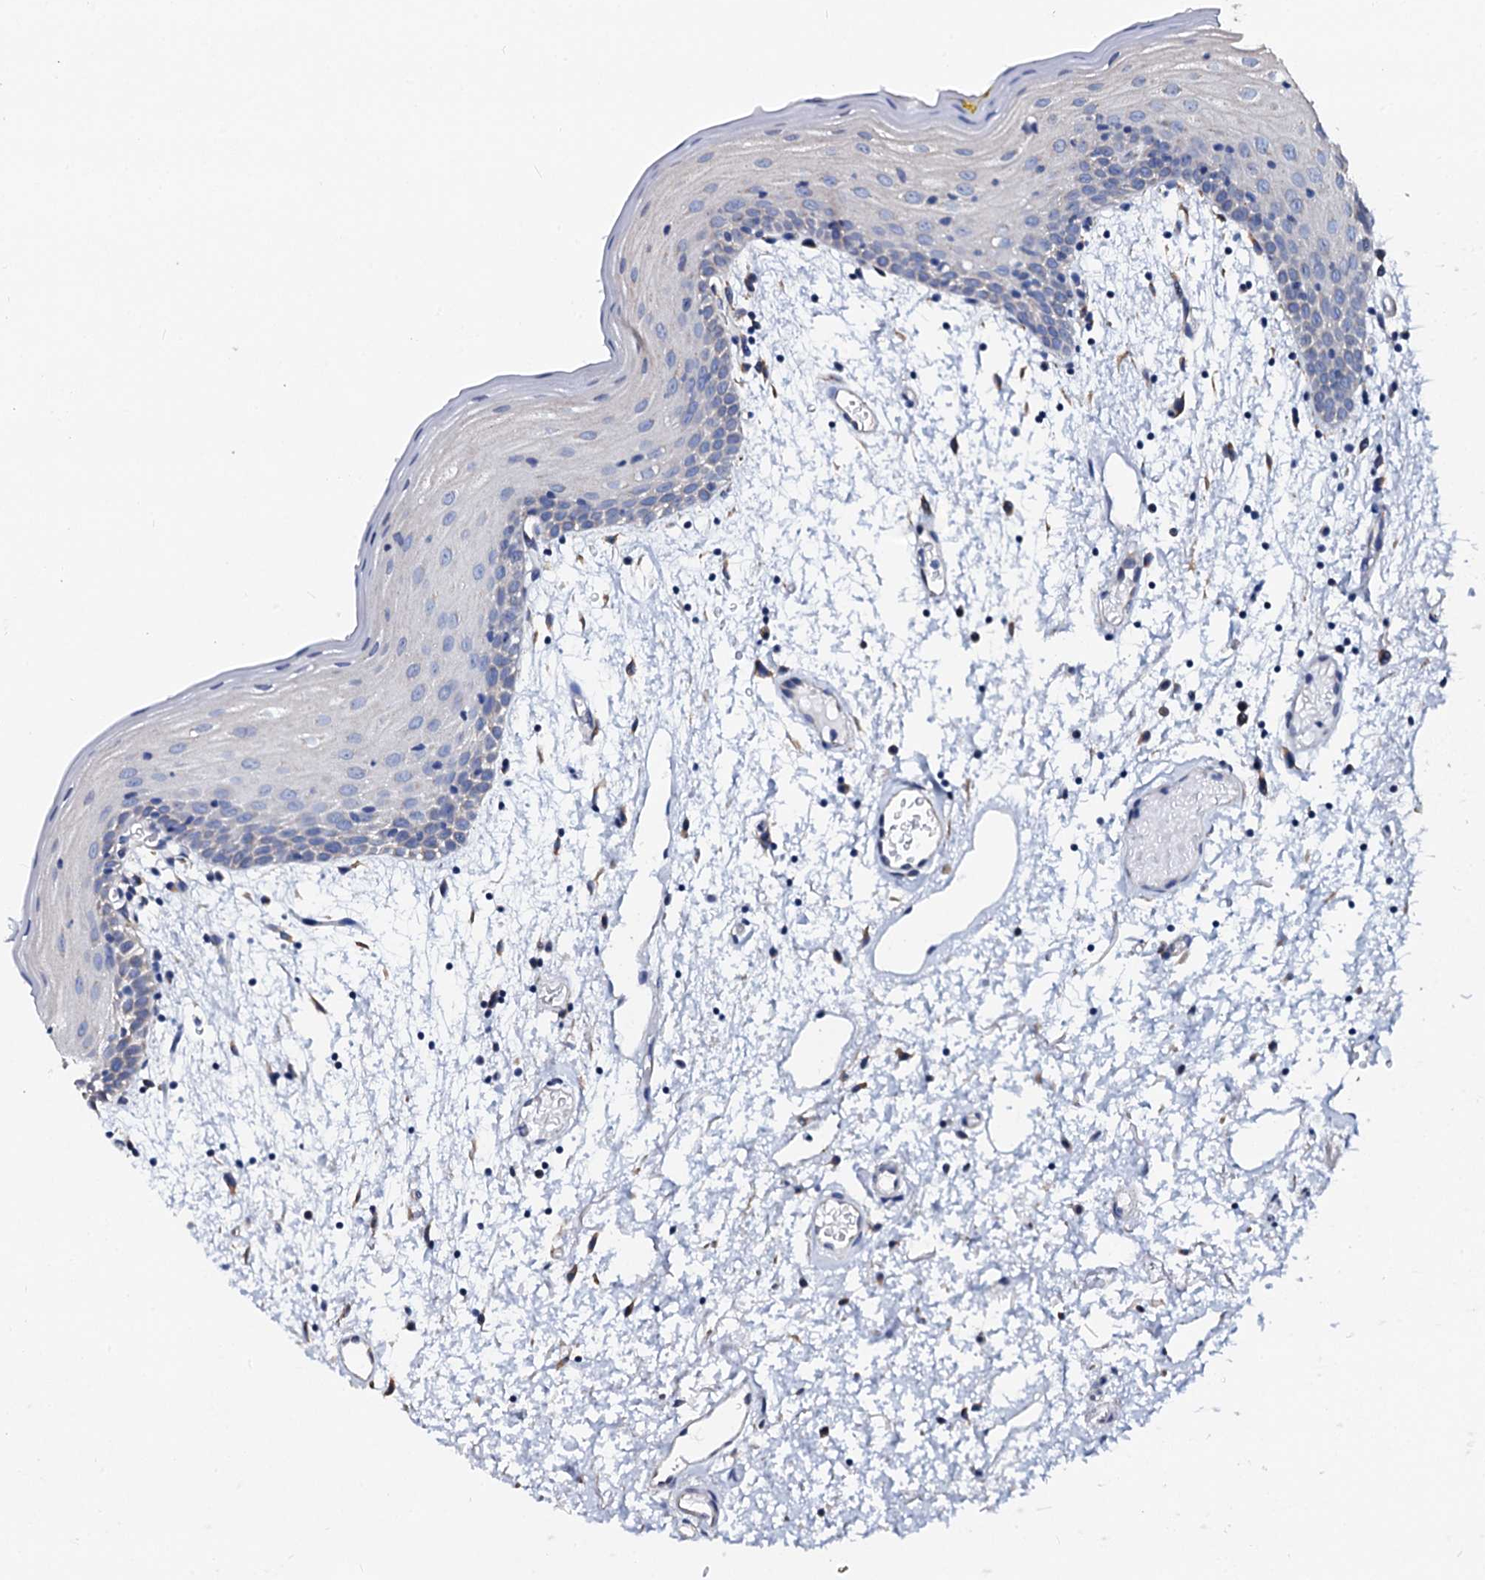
{"staining": {"intensity": "negative", "quantity": "none", "location": "none"}, "tissue": "oral mucosa", "cell_type": "Squamous epithelial cells", "image_type": "normal", "snomed": [{"axis": "morphology", "description": "Normal tissue, NOS"}, {"axis": "topography", "description": "Skeletal muscle"}, {"axis": "topography", "description": "Oral tissue"}, {"axis": "topography", "description": "Salivary gland"}, {"axis": "topography", "description": "Peripheral nerve tissue"}], "caption": "Squamous epithelial cells are negative for protein expression in unremarkable human oral mucosa.", "gene": "AKAP3", "patient": {"sex": "male", "age": 54}}